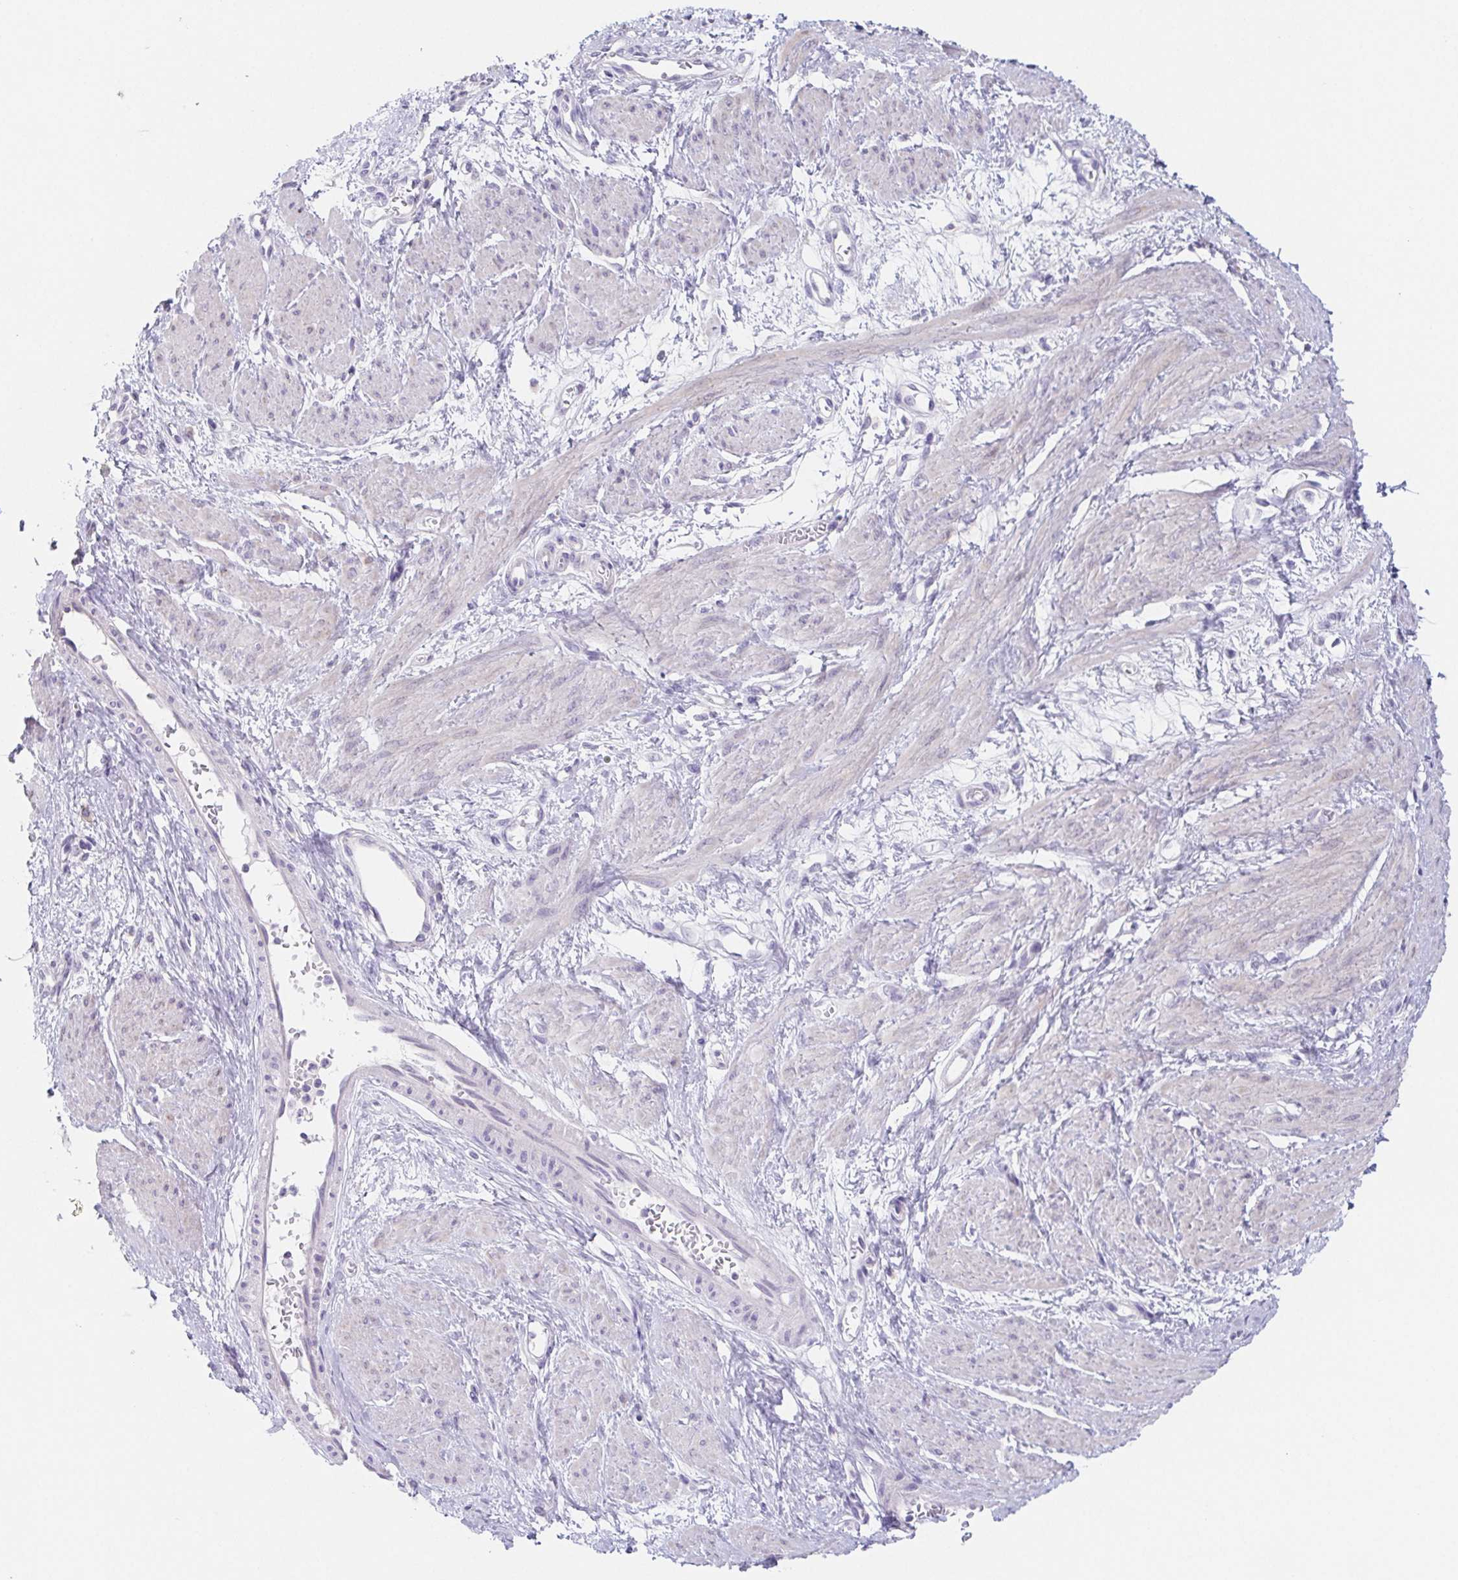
{"staining": {"intensity": "negative", "quantity": "none", "location": "none"}, "tissue": "smooth muscle", "cell_type": "Smooth muscle cells", "image_type": "normal", "snomed": [{"axis": "morphology", "description": "Normal tissue, NOS"}, {"axis": "topography", "description": "Smooth muscle"}, {"axis": "topography", "description": "Uterus"}], "caption": "Protein analysis of normal smooth muscle demonstrates no significant staining in smooth muscle cells.", "gene": "HDGFL1", "patient": {"sex": "female", "age": 39}}